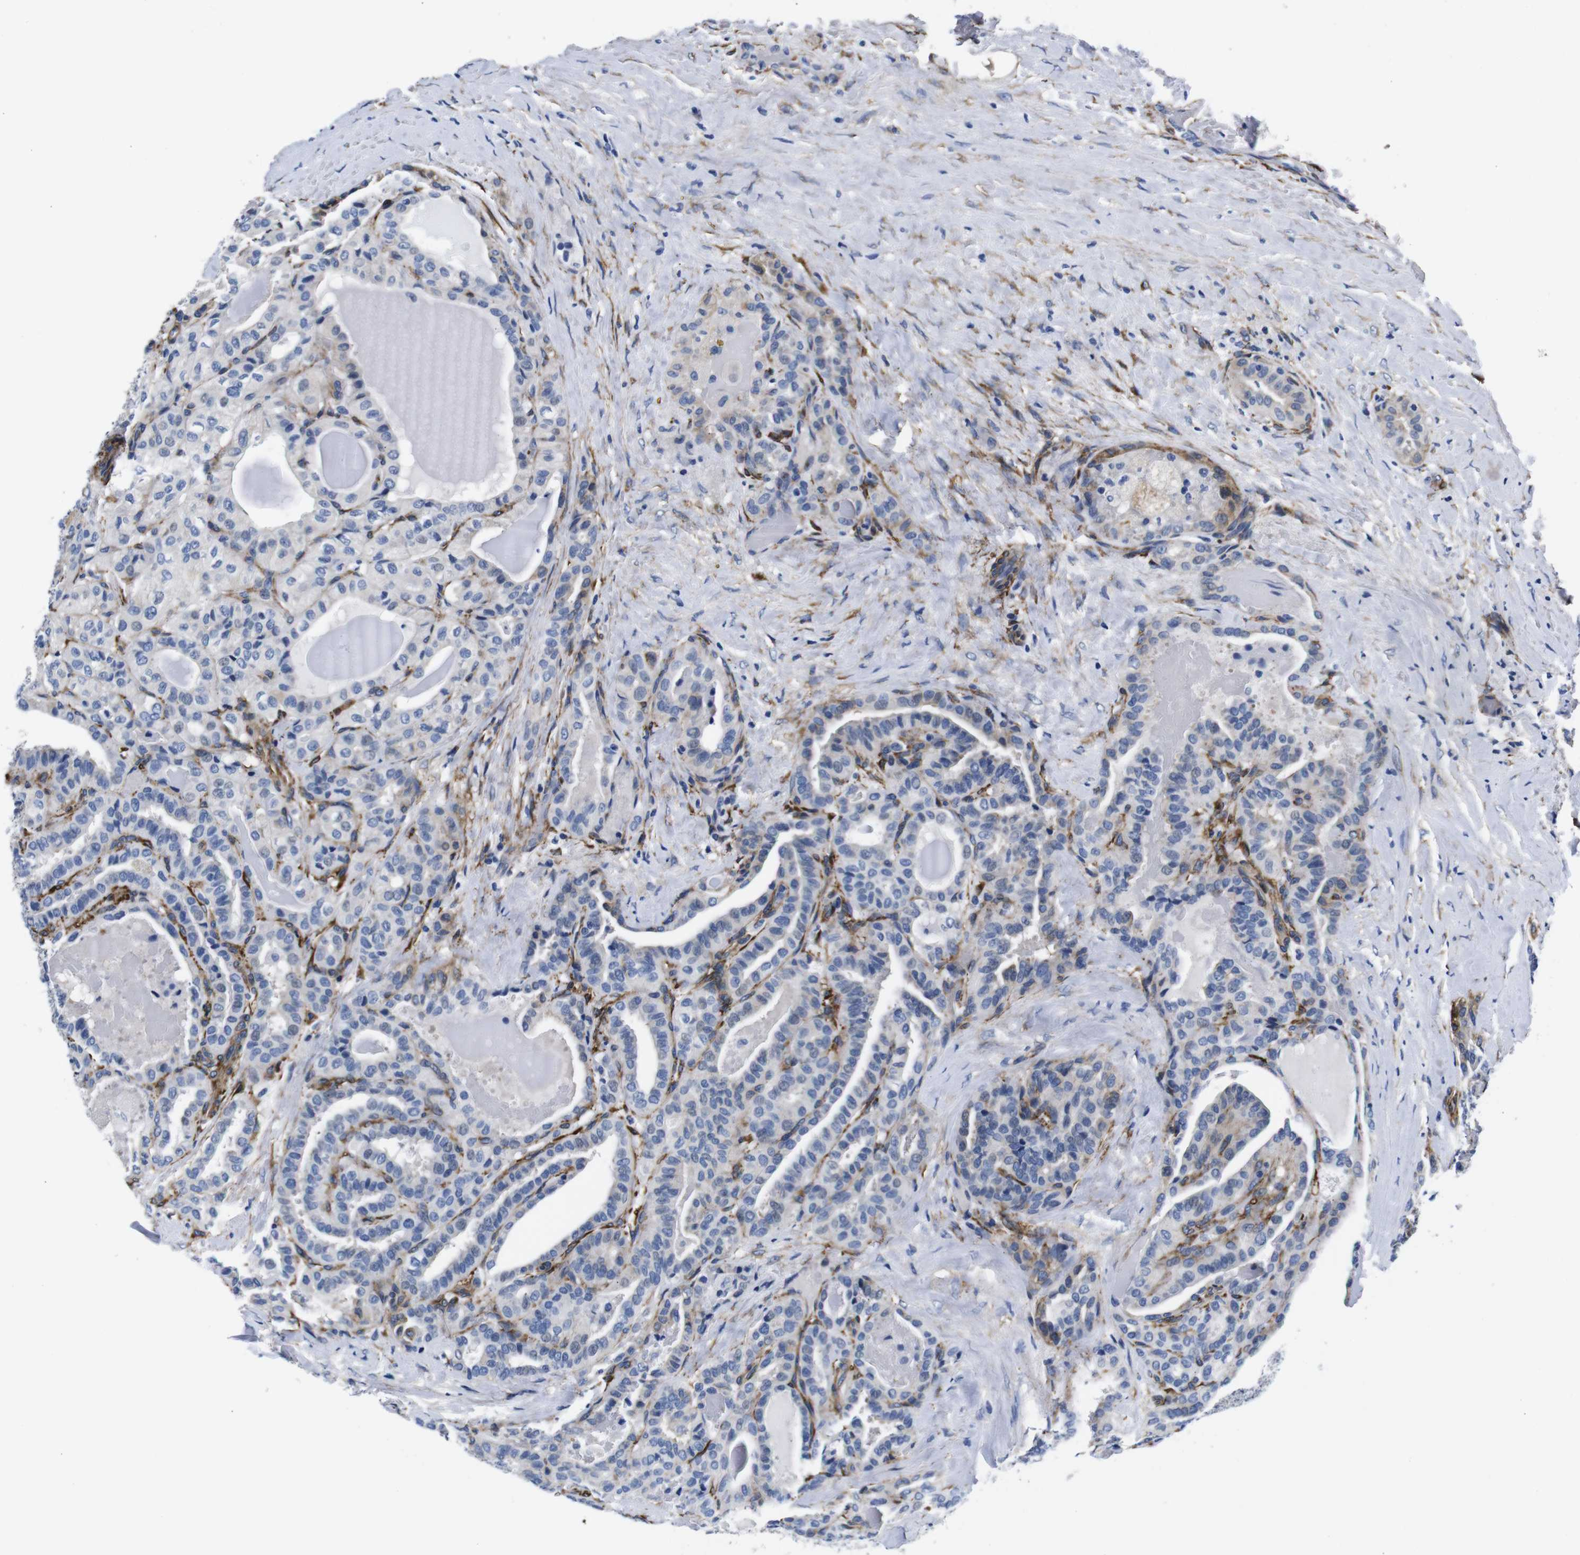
{"staining": {"intensity": "negative", "quantity": "none", "location": "none"}, "tissue": "thyroid cancer", "cell_type": "Tumor cells", "image_type": "cancer", "snomed": [{"axis": "morphology", "description": "Papillary adenocarcinoma, NOS"}, {"axis": "topography", "description": "Thyroid gland"}], "caption": "A high-resolution micrograph shows immunohistochemistry staining of papillary adenocarcinoma (thyroid), which demonstrates no significant positivity in tumor cells.", "gene": "LRIG1", "patient": {"sex": "male", "age": 77}}